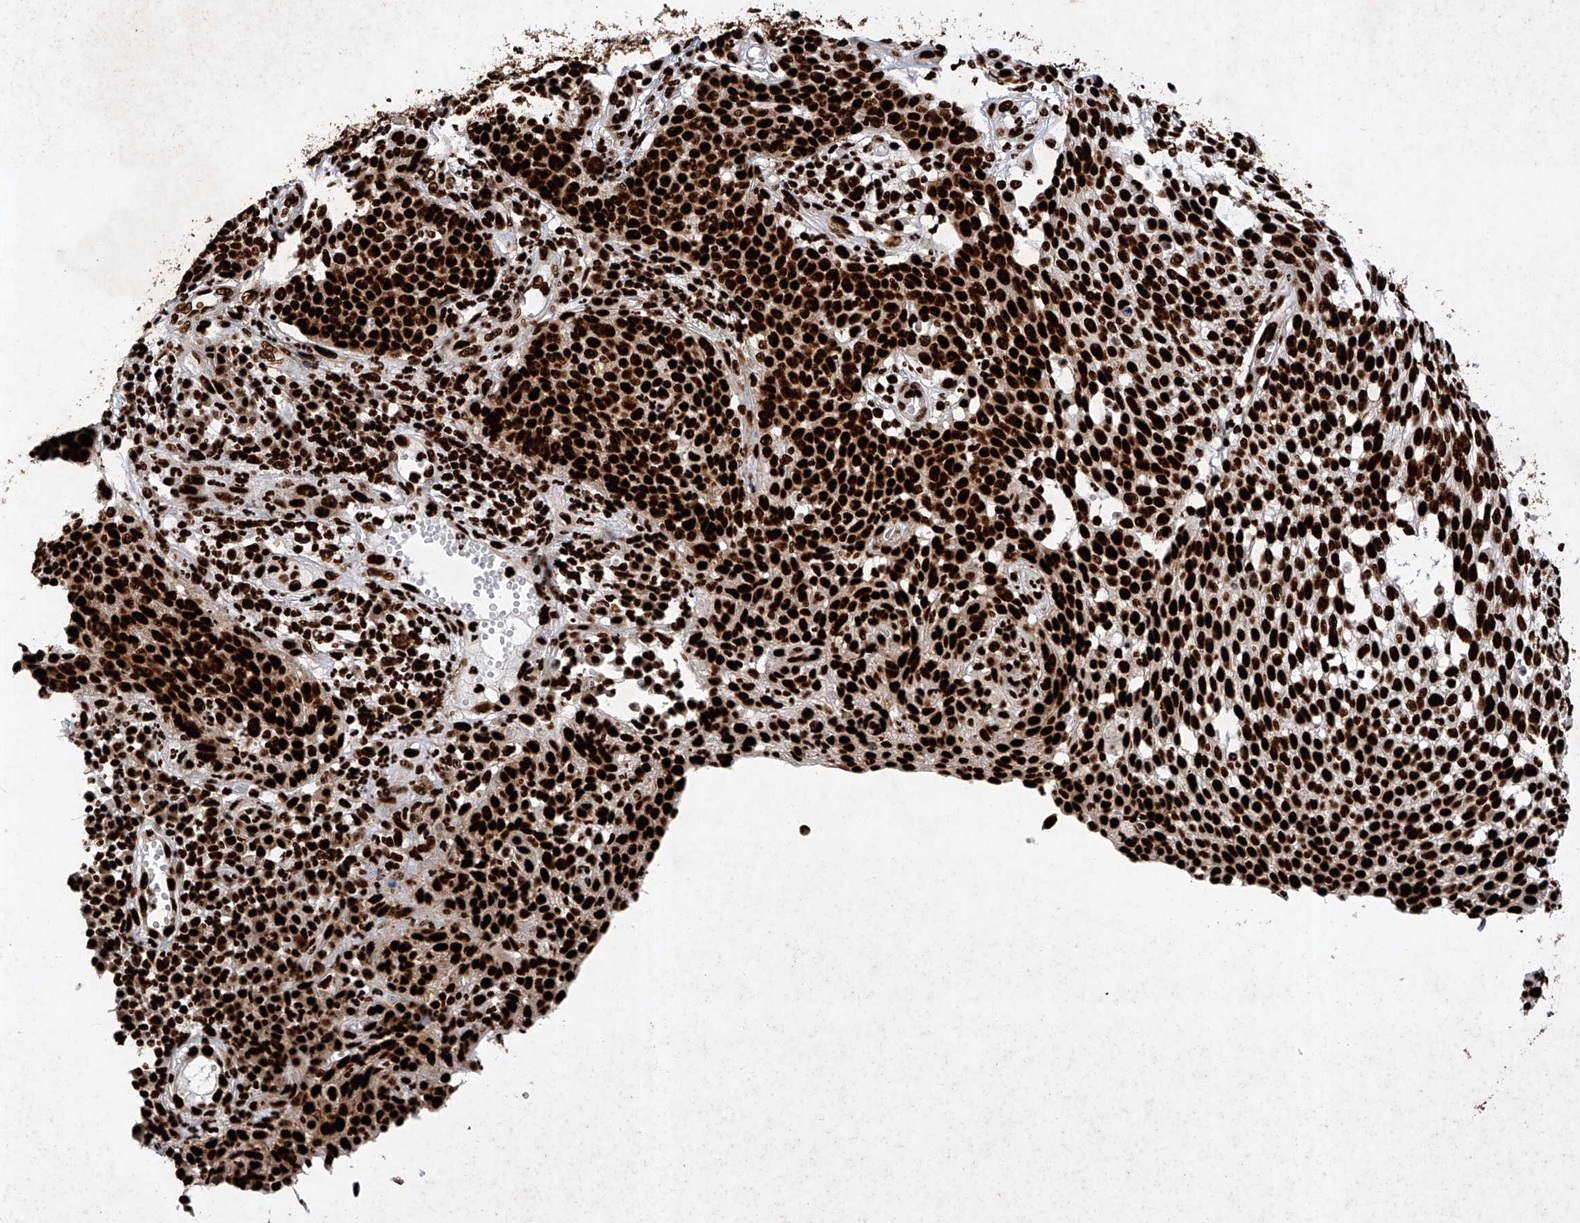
{"staining": {"intensity": "strong", "quantity": ">75%", "location": "nuclear"}, "tissue": "cervical cancer", "cell_type": "Tumor cells", "image_type": "cancer", "snomed": [{"axis": "morphology", "description": "Squamous cell carcinoma, NOS"}, {"axis": "topography", "description": "Cervix"}], "caption": "Immunohistochemistry photomicrograph of neoplastic tissue: human cervical cancer stained using IHC shows high levels of strong protein expression localized specifically in the nuclear of tumor cells, appearing as a nuclear brown color.", "gene": "SRSF6", "patient": {"sex": "female", "age": 34}}